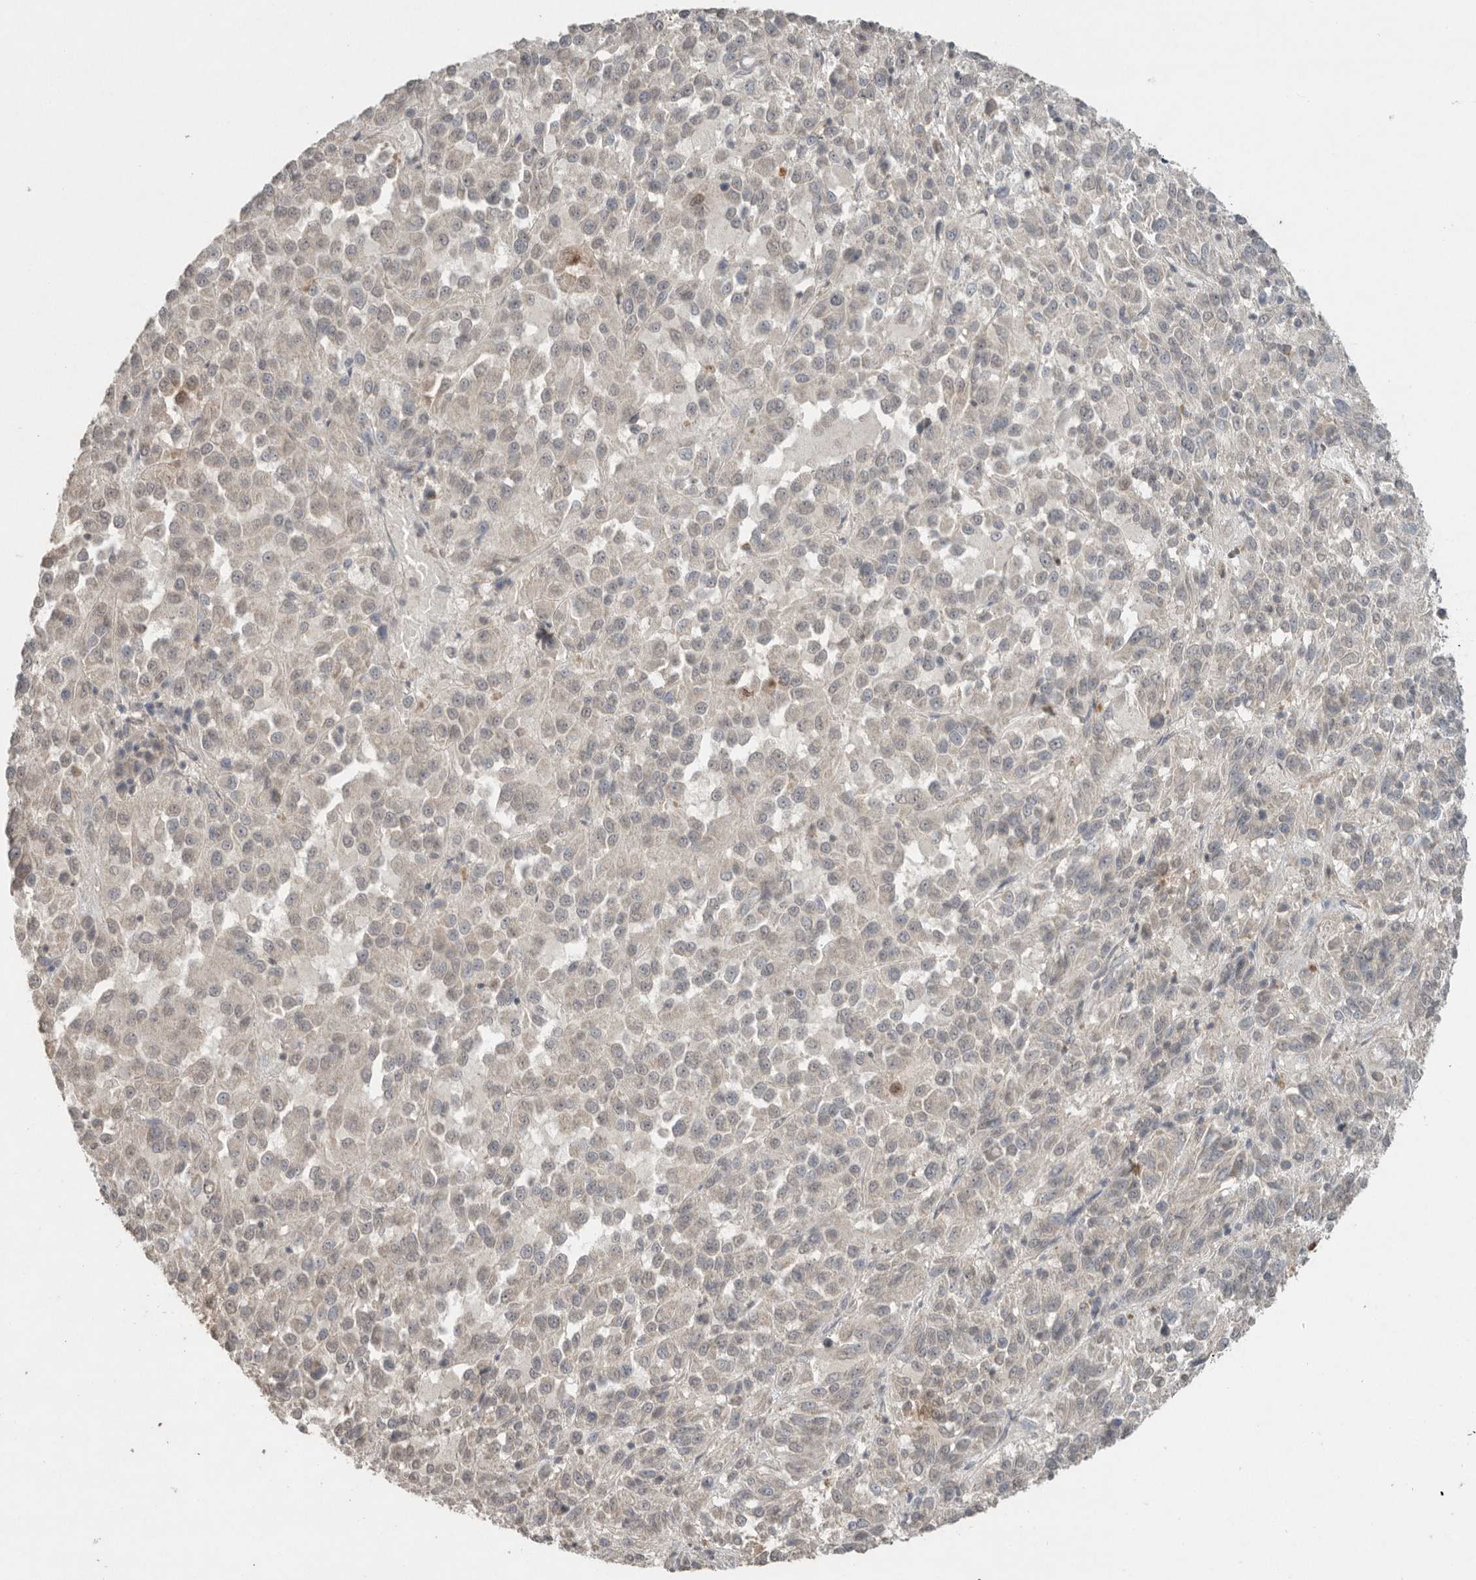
{"staining": {"intensity": "negative", "quantity": "none", "location": "none"}, "tissue": "melanoma", "cell_type": "Tumor cells", "image_type": "cancer", "snomed": [{"axis": "morphology", "description": "Malignant melanoma, Metastatic site"}, {"axis": "topography", "description": "Lung"}], "caption": "This photomicrograph is of malignant melanoma (metastatic site) stained with immunohistochemistry (IHC) to label a protein in brown with the nuclei are counter-stained blue. There is no positivity in tumor cells.", "gene": "KLK5", "patient": {"sex": "male", "age": 64}}